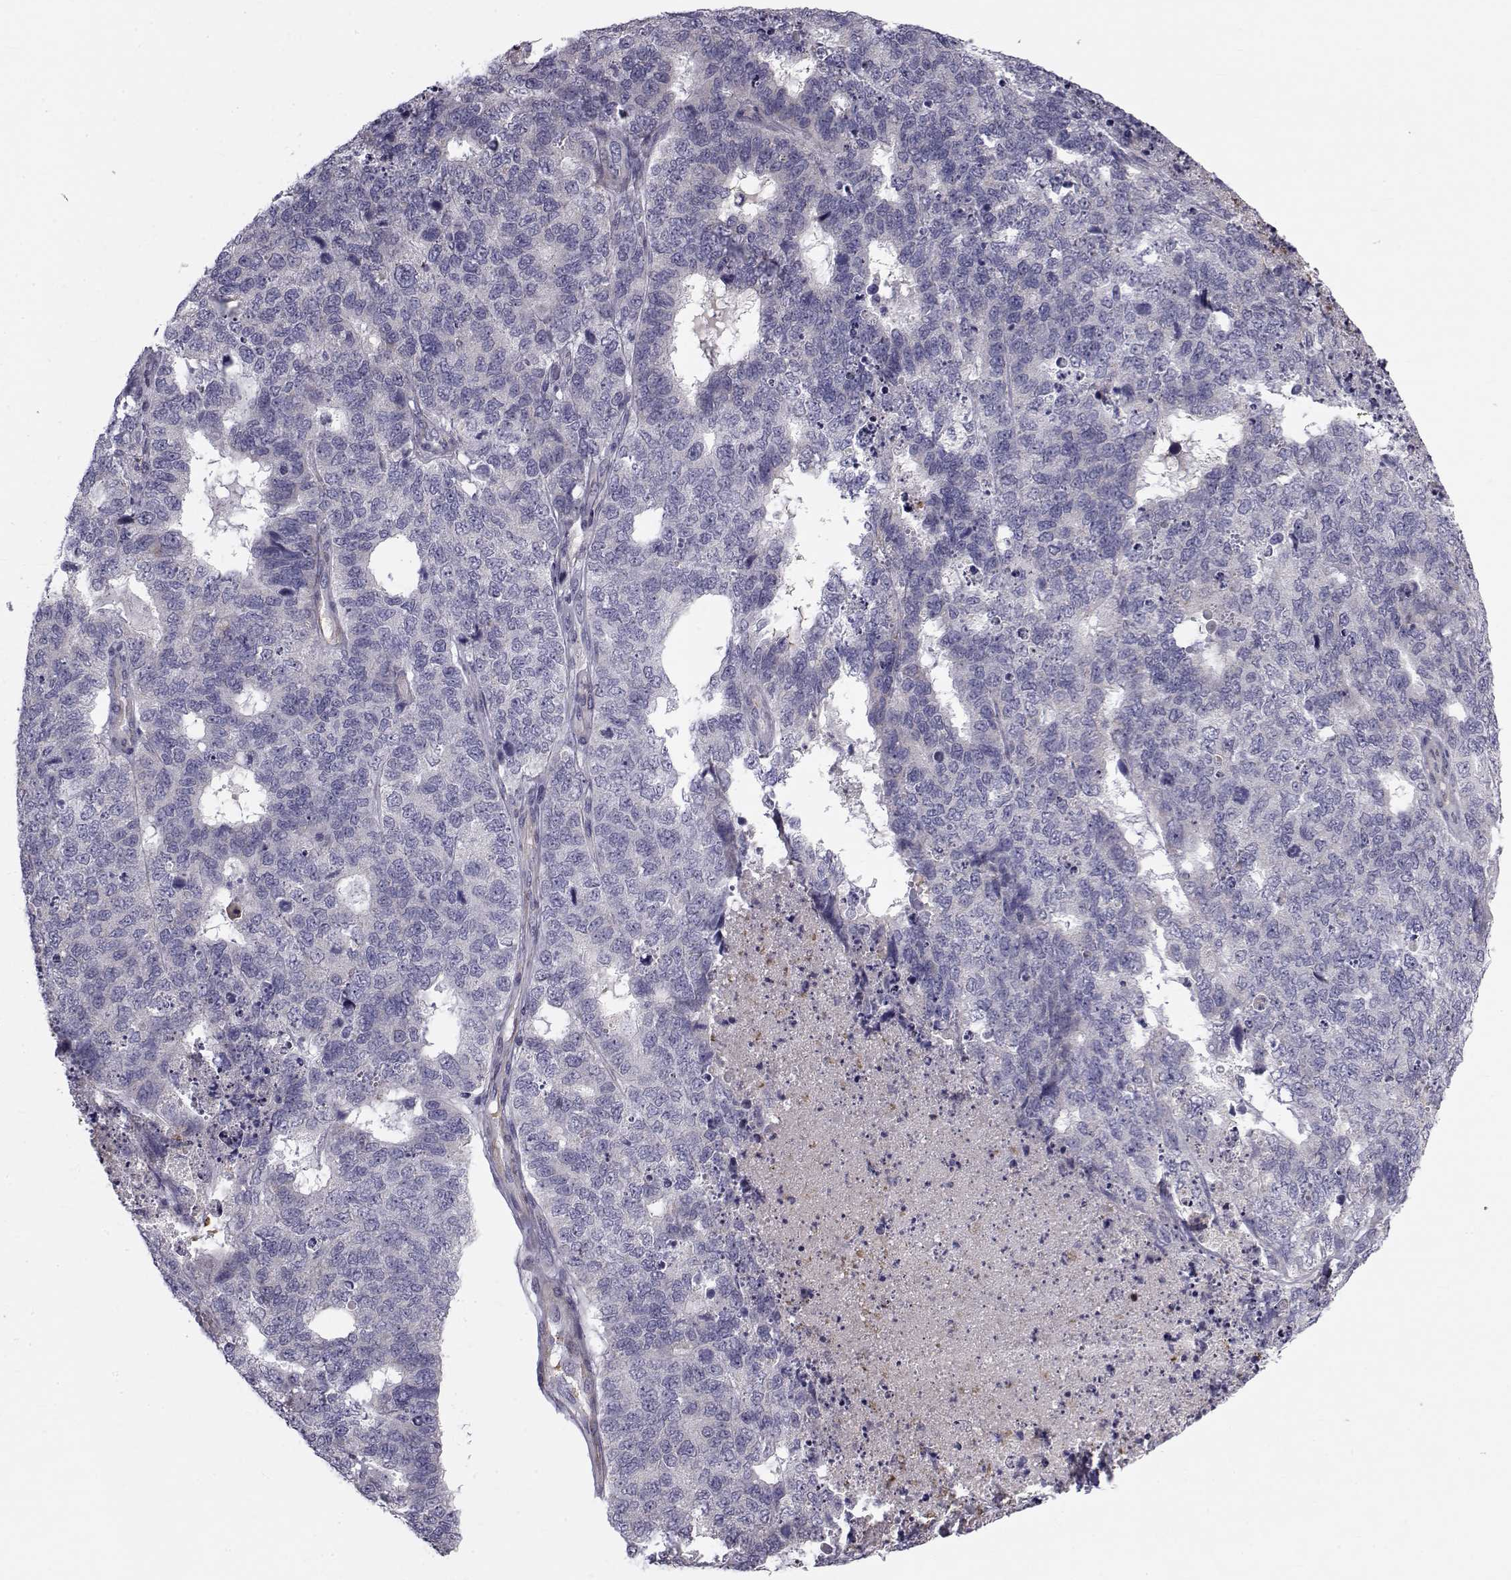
{"staining": {"intensity": "negative", "quantity": "none", "location": "none"}, "tissue": "cervical cancer", "cell_type": "Tumor cells", "image_type": "cancer", "snomed": [{"axis": "morphology", "description": "Squamous cell carcinoma, NOS"}, {"axis": "topography", "description": "Cervix"}], "caption": "IHC photomicrograph of human cervical cancer (squamous cell carcinoma) stained for a protein (brown), which exhibits no positivity in tumor cells.", "gene": "LRRC27", "patient": {"sex": "female", "age": 63}}